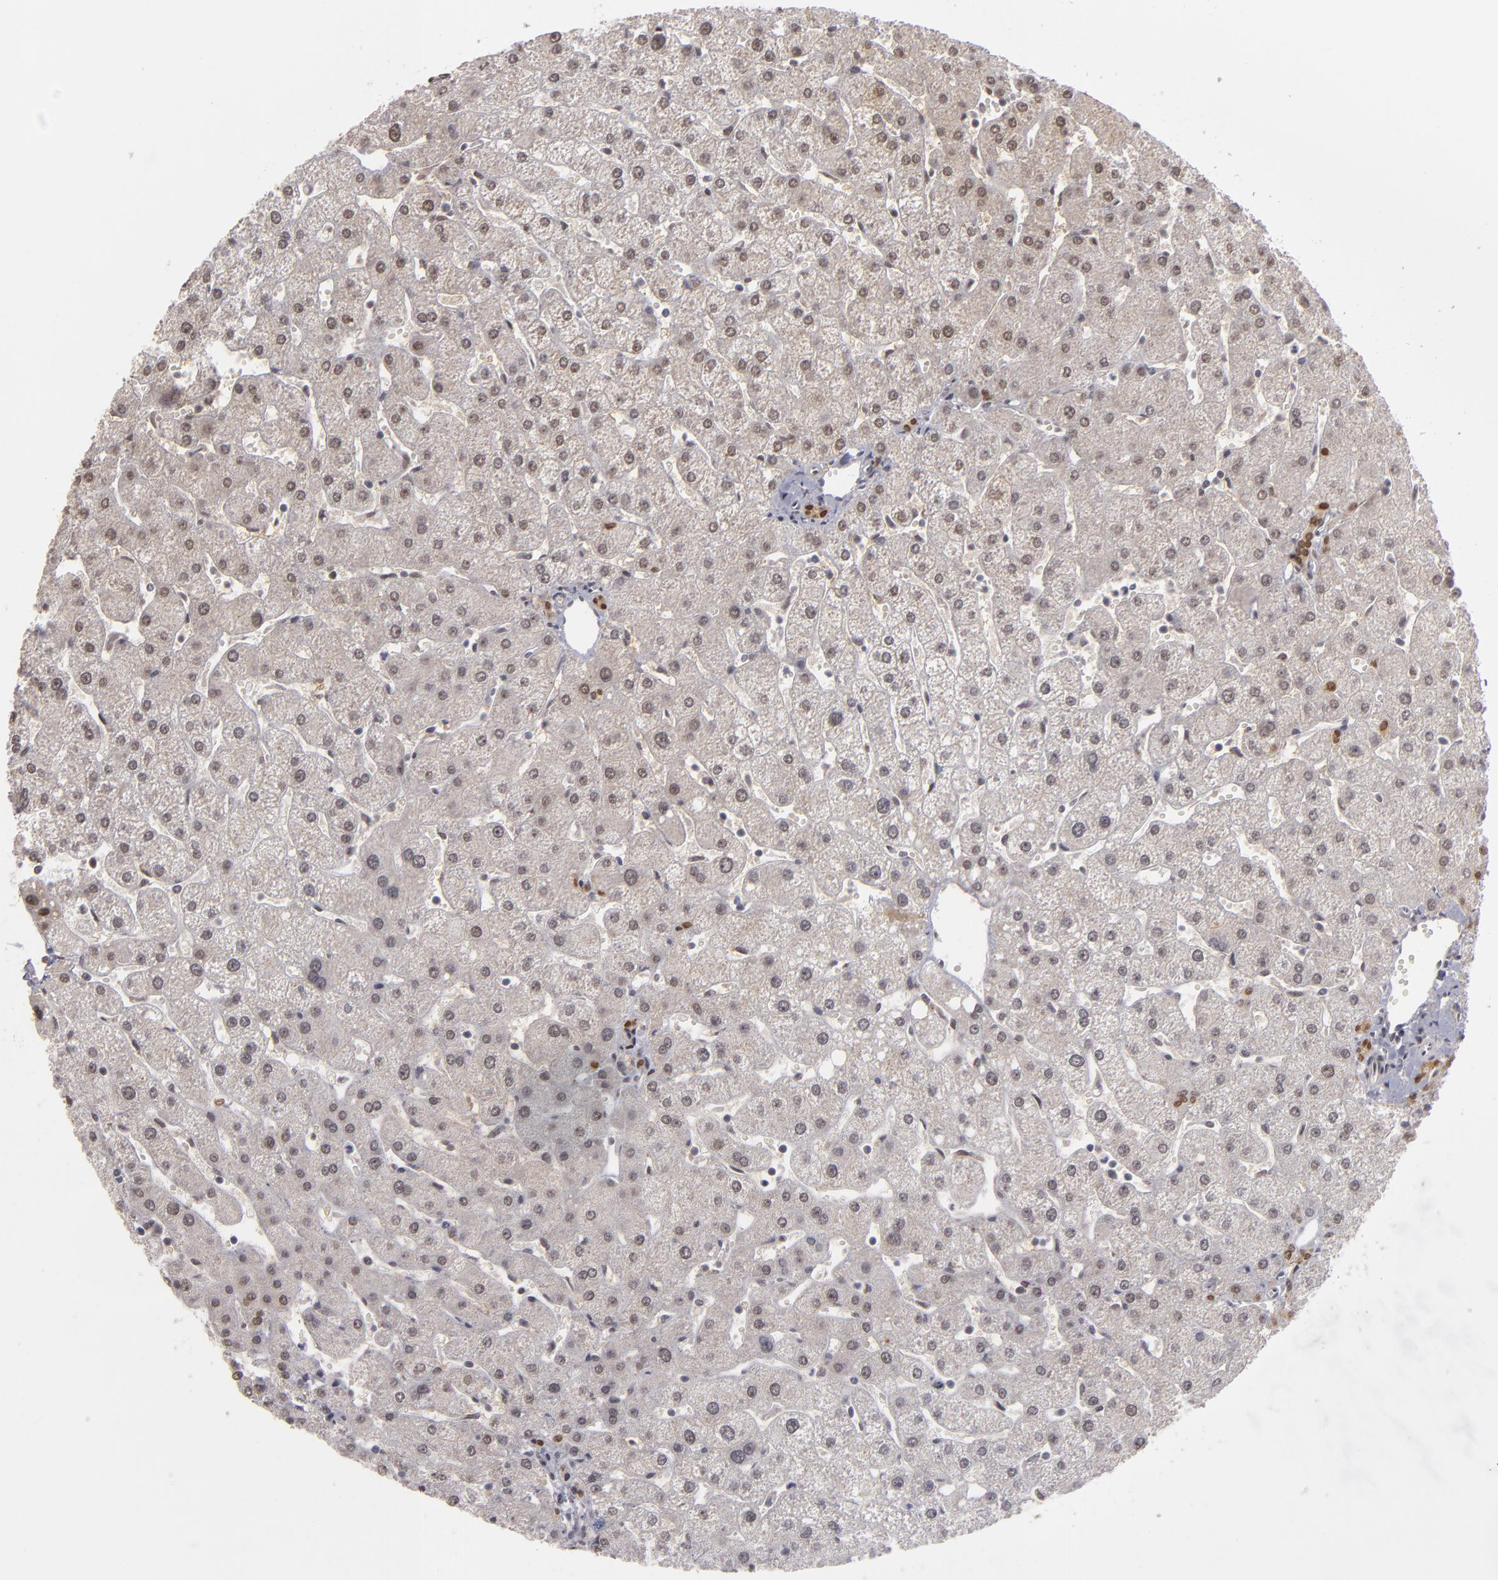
{"staining": {"intensity": "moderate", "quantity": ">75%", "location": "cytoplasmic/membranous,nuclear"}, "tissue": "liver", "cell_type": "Cholangiocytes", "image_type": "normal", "snomed": [{"axis": "morphology", "description": "Normal tissue, NOS"}, {"axis": "topography", "description": "Liver"}], "caption": "Cholangiocytes reveal medium levels of moderate cytoplasmic/membranous,nuclear positivity in about >75% of cells in benign liver. (Brightfield microscopy of DAB IHC at high magnification).", "gene": "ZNF75A", "patient": {"sex": "male", "age": 67}}